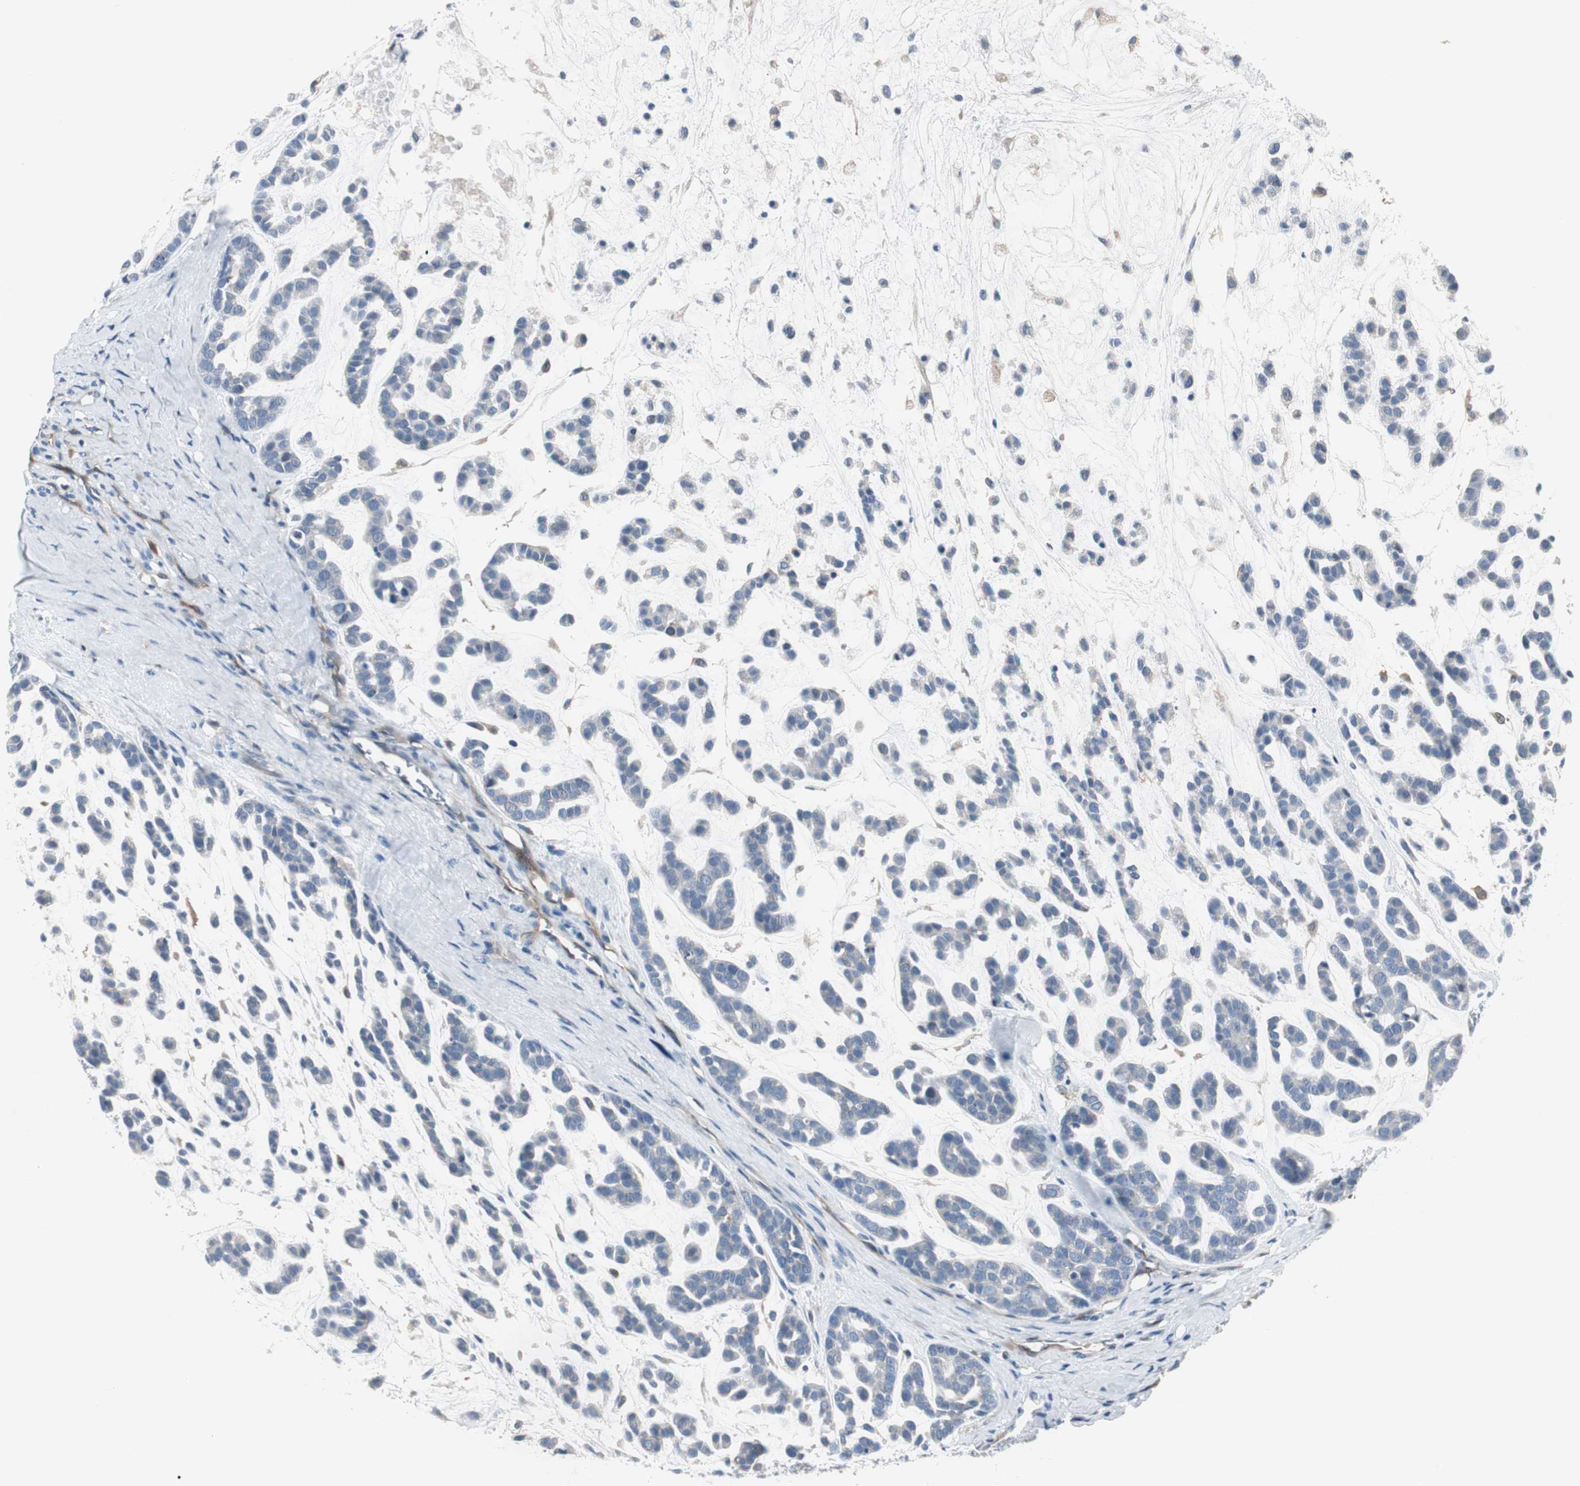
{"staining": {"intensity": "negative", "quantity": "none", "location": "none"}, "tissue": "head and neck cancer", "cell_type": "Tumor cells", "image_type": "cancer", "snomed": [{"axis": "morphology", "description": "Adenocarcinoma, NOS"}, {"axis": "morphology", "description": "Adenoma, NOS"}, {"axis": "topography", "description": "Head-Neck"}], "caption": "Adenocarcinoma (head and neck) stained for a protein using IHC reveals no expression tumor cells.", "gene": "SWAP70", "patient": {"sex": "female", "age": 55}}